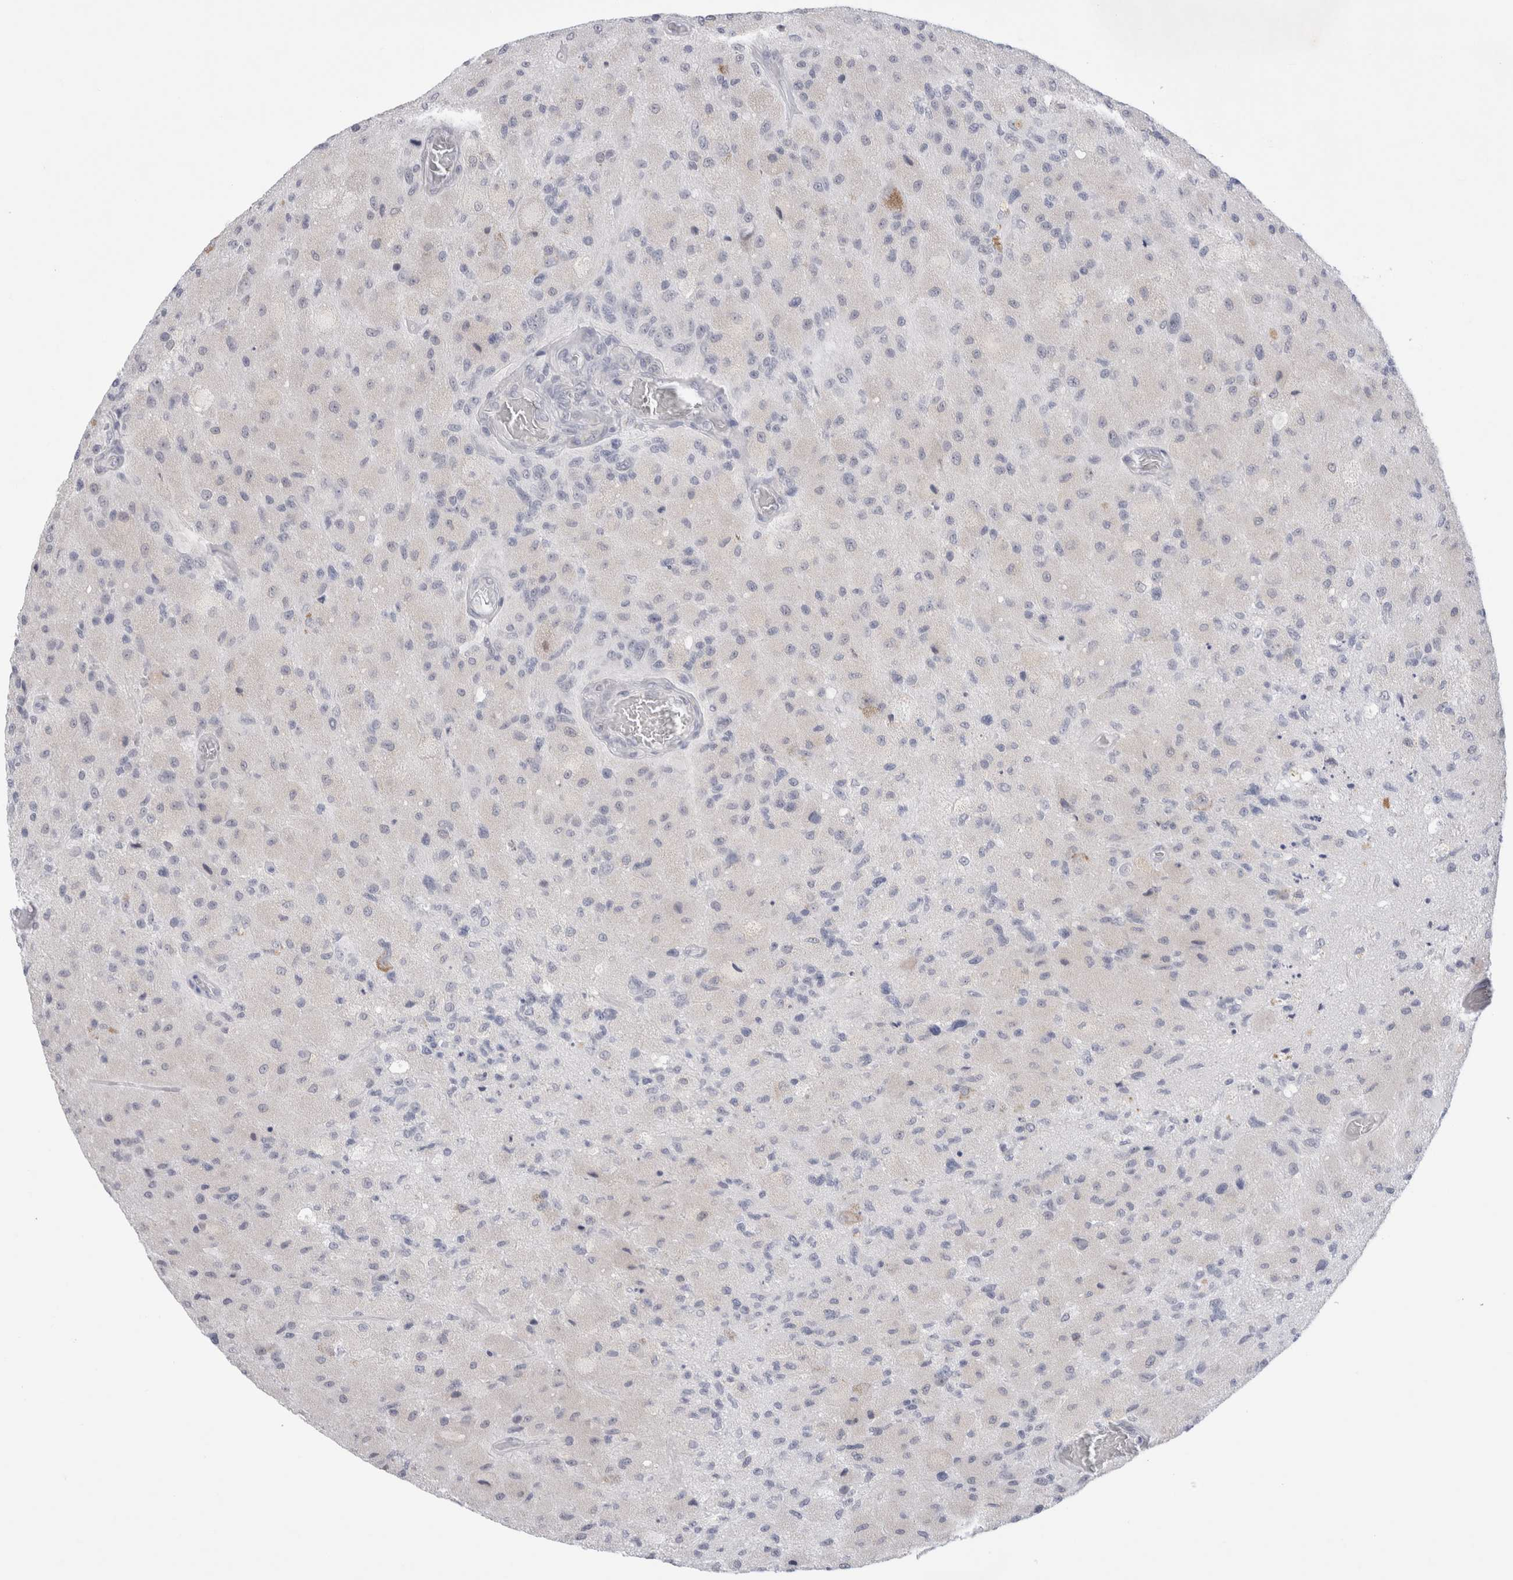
{"staining": {"intensity": "negative", "quantity": "none", "location": "none"}, "tissue": "glioma", "cell_type": "Tumor cells", "image_type": "cancer", "snomed": [{"axis": "morphology", "description": "Normal tissue, NOS"}, {"axis": "morphology", "description": "Glioma, malignant, High grade"}, {"axis": "topography", "description": "Cerebral cortex"}], "caption": "Immunohistochemistry of human glioma reveals no expression in tumor cells.", "gene": "TRMT1L", "patient": {"sex": "male", "age": 77}}